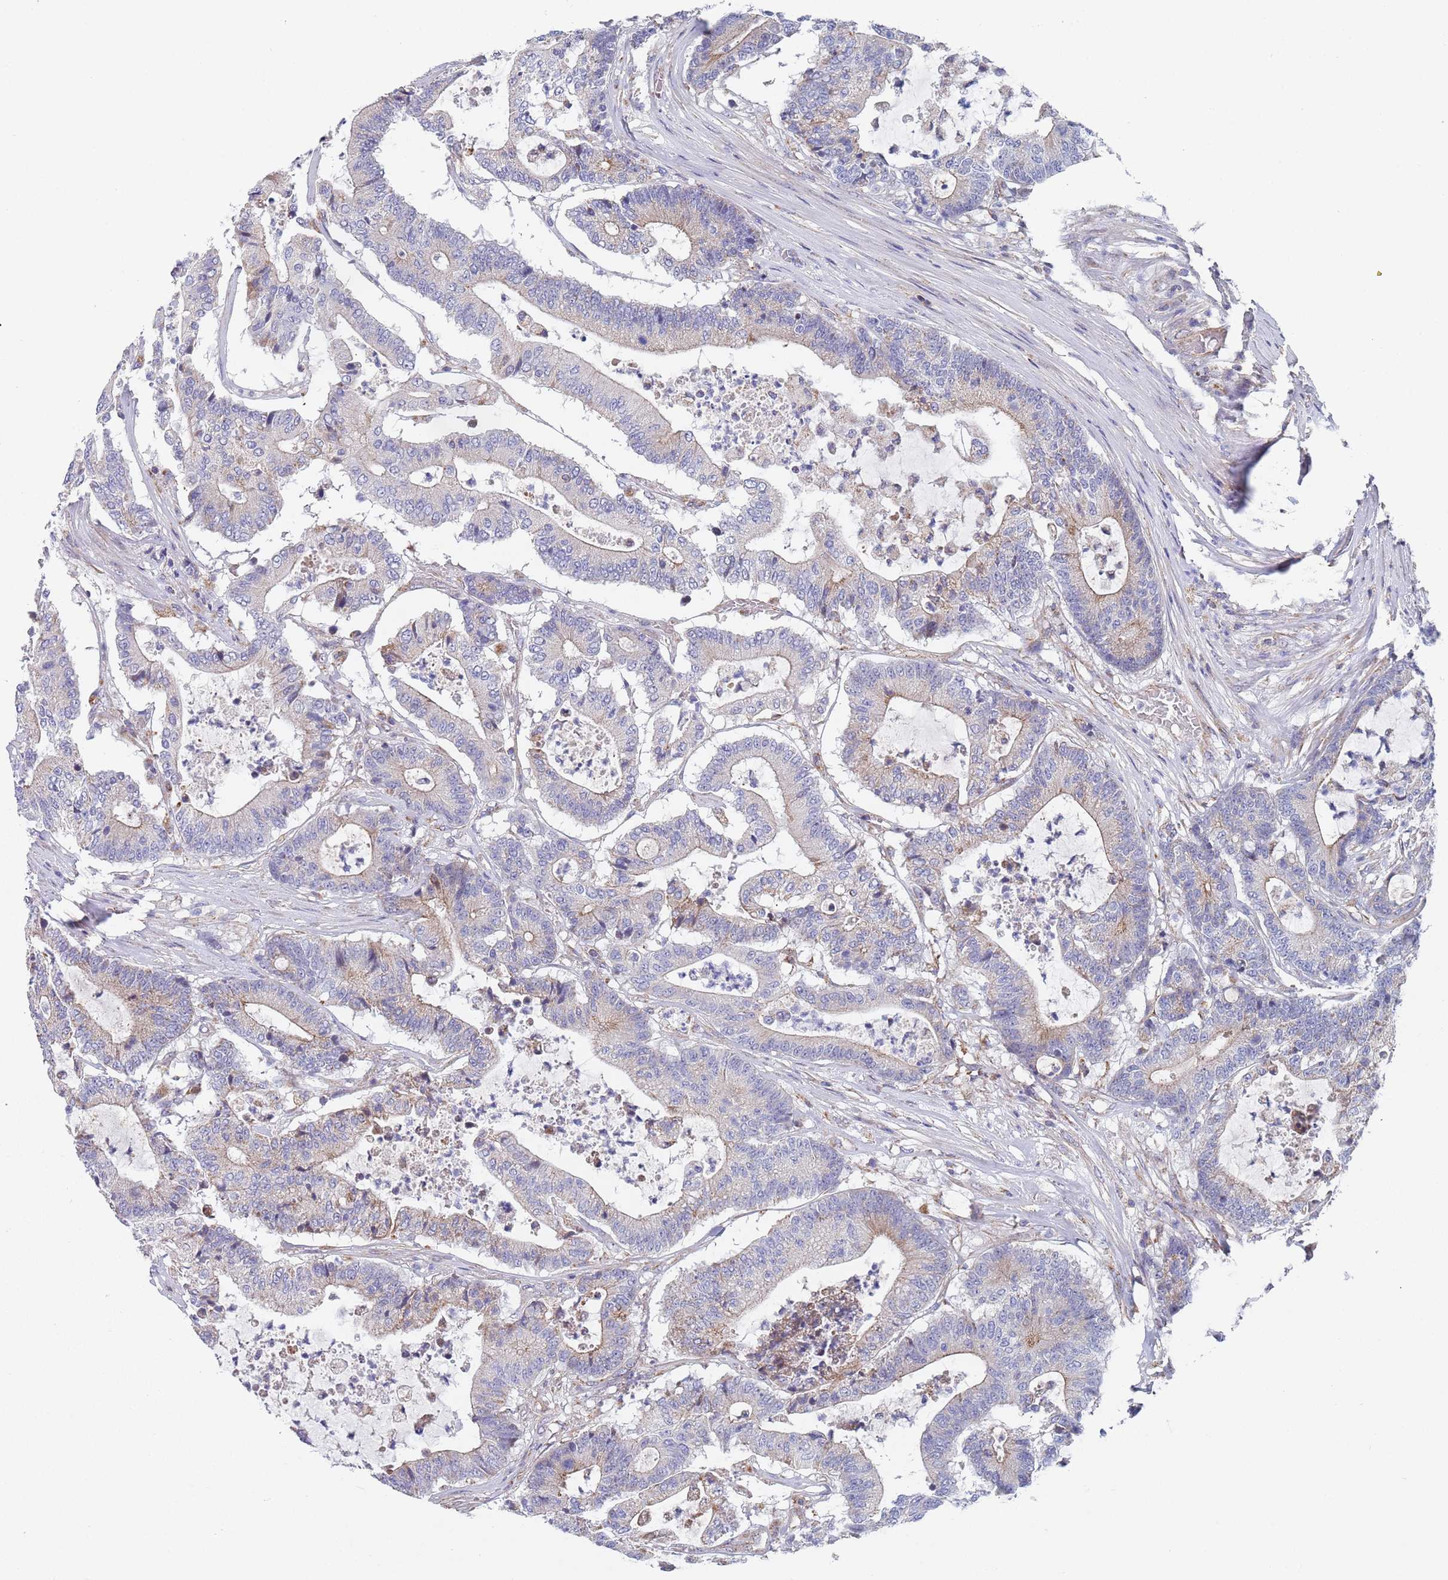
{"staining": {"intensity": "weak", "quantity": "<25%", "location": "cytoplasmic/membranous"}, "tissue": "colorectal cancer", "cell_type": "Tumor cells", "image_type": "cancer", "snomed": [{"axis": "morphology", "description": "Adenocarcinoma, NOS"}, {"axis": "topography", "description": "Colon"}], "caption": "Tumor cells are negative for protein expression in human colorectal cancer.", "gene": "PWWP3A", "patient": {"sex": "female", "age": 84}}